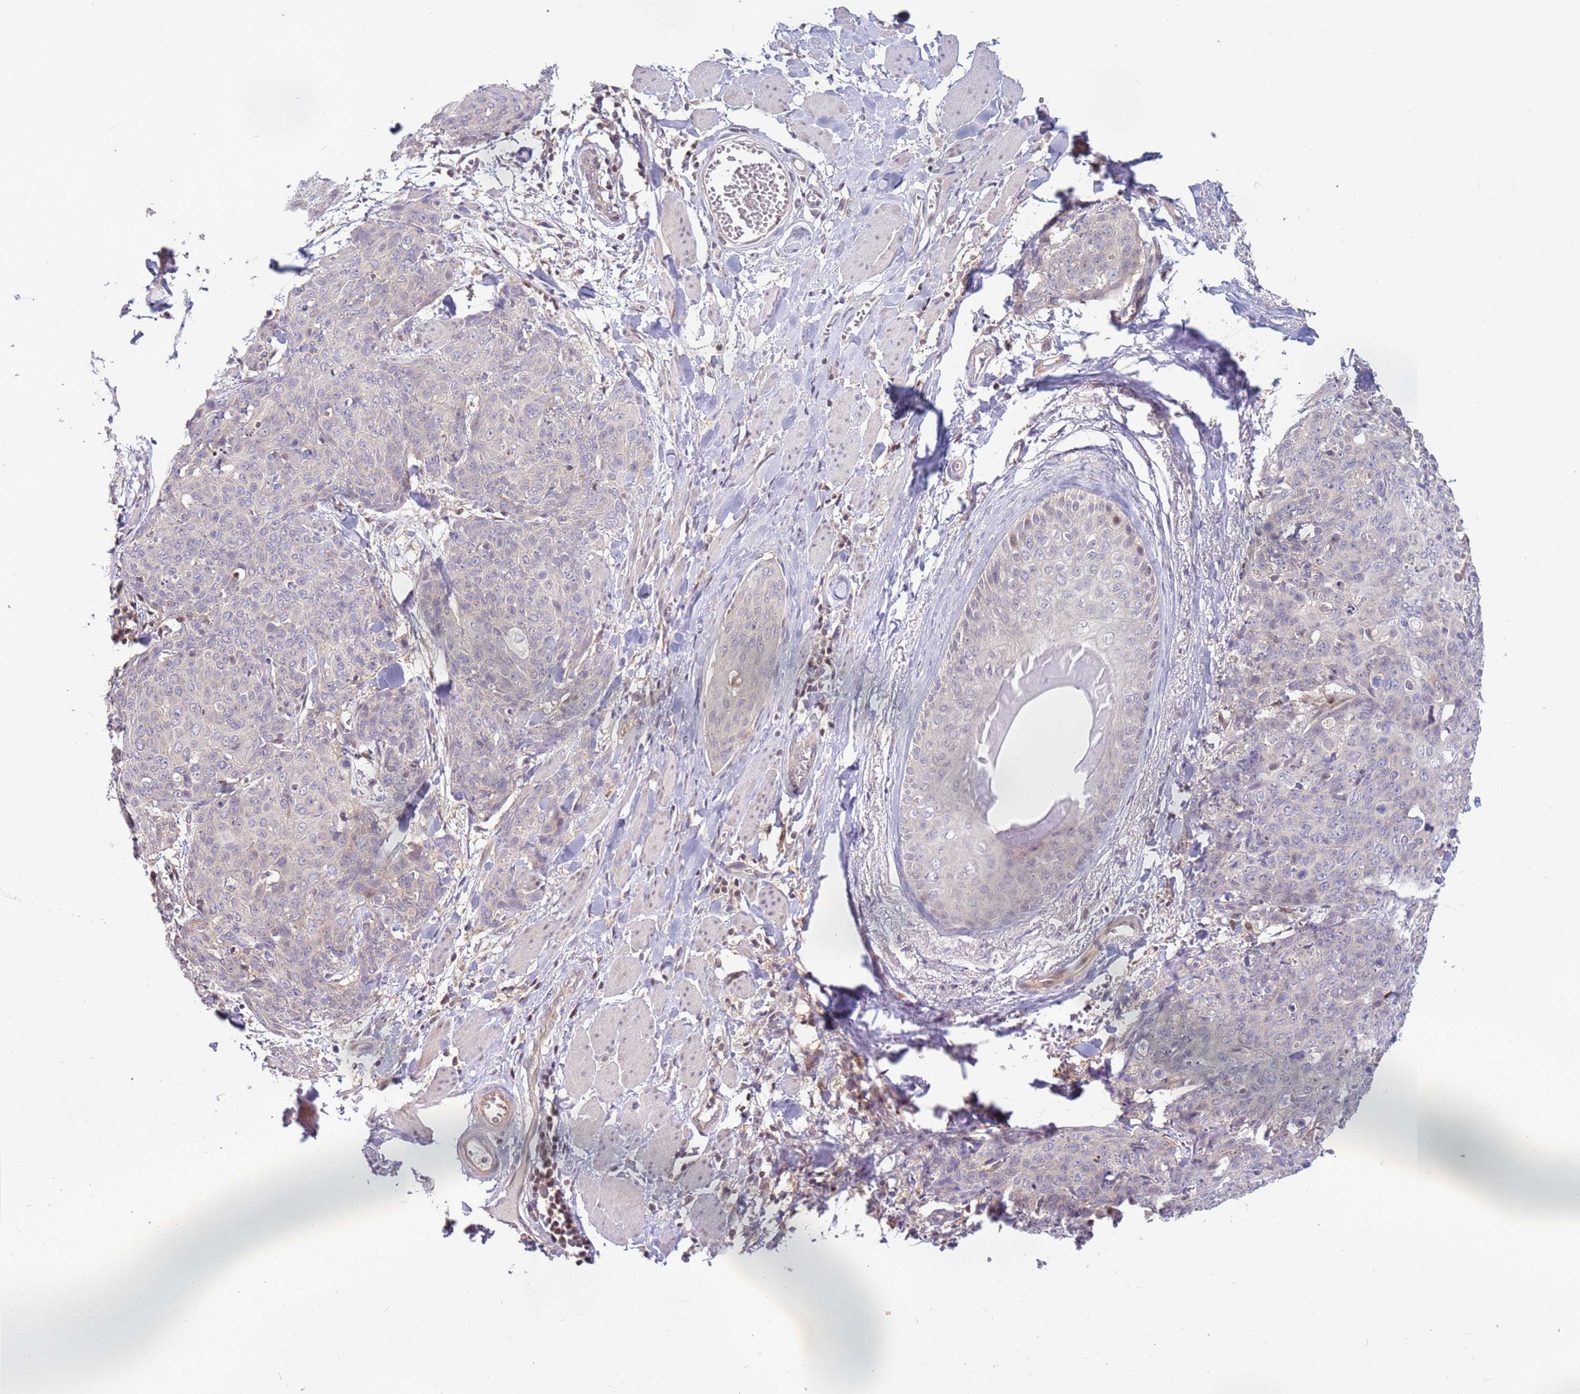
{"staining": {"intensity": "negative", "quantity": "none", "location": "none"}, "tissue": "skin cancer", "cell_type": "Tumor cells", "image_type": "cancer", "snomed": [{"axis": "morphology", "description": "Squamous cell carcinoma, NOS"}, {"axis": "topography", "description": "Skin"}, {"axis": "topography", "description": "Vulva"}], "caption": "Skin squamous cell carcinoma was stained to show a protein in brown. There is no significant expression in tumor cells. Brightfield microscopy of immunohistochemistry (IHC) stained with DAB (brown) and hematoxylin (blue), captured at high magnification.", "gene": "GSTO2", "patient": {"sex": "female", "age": 85}}